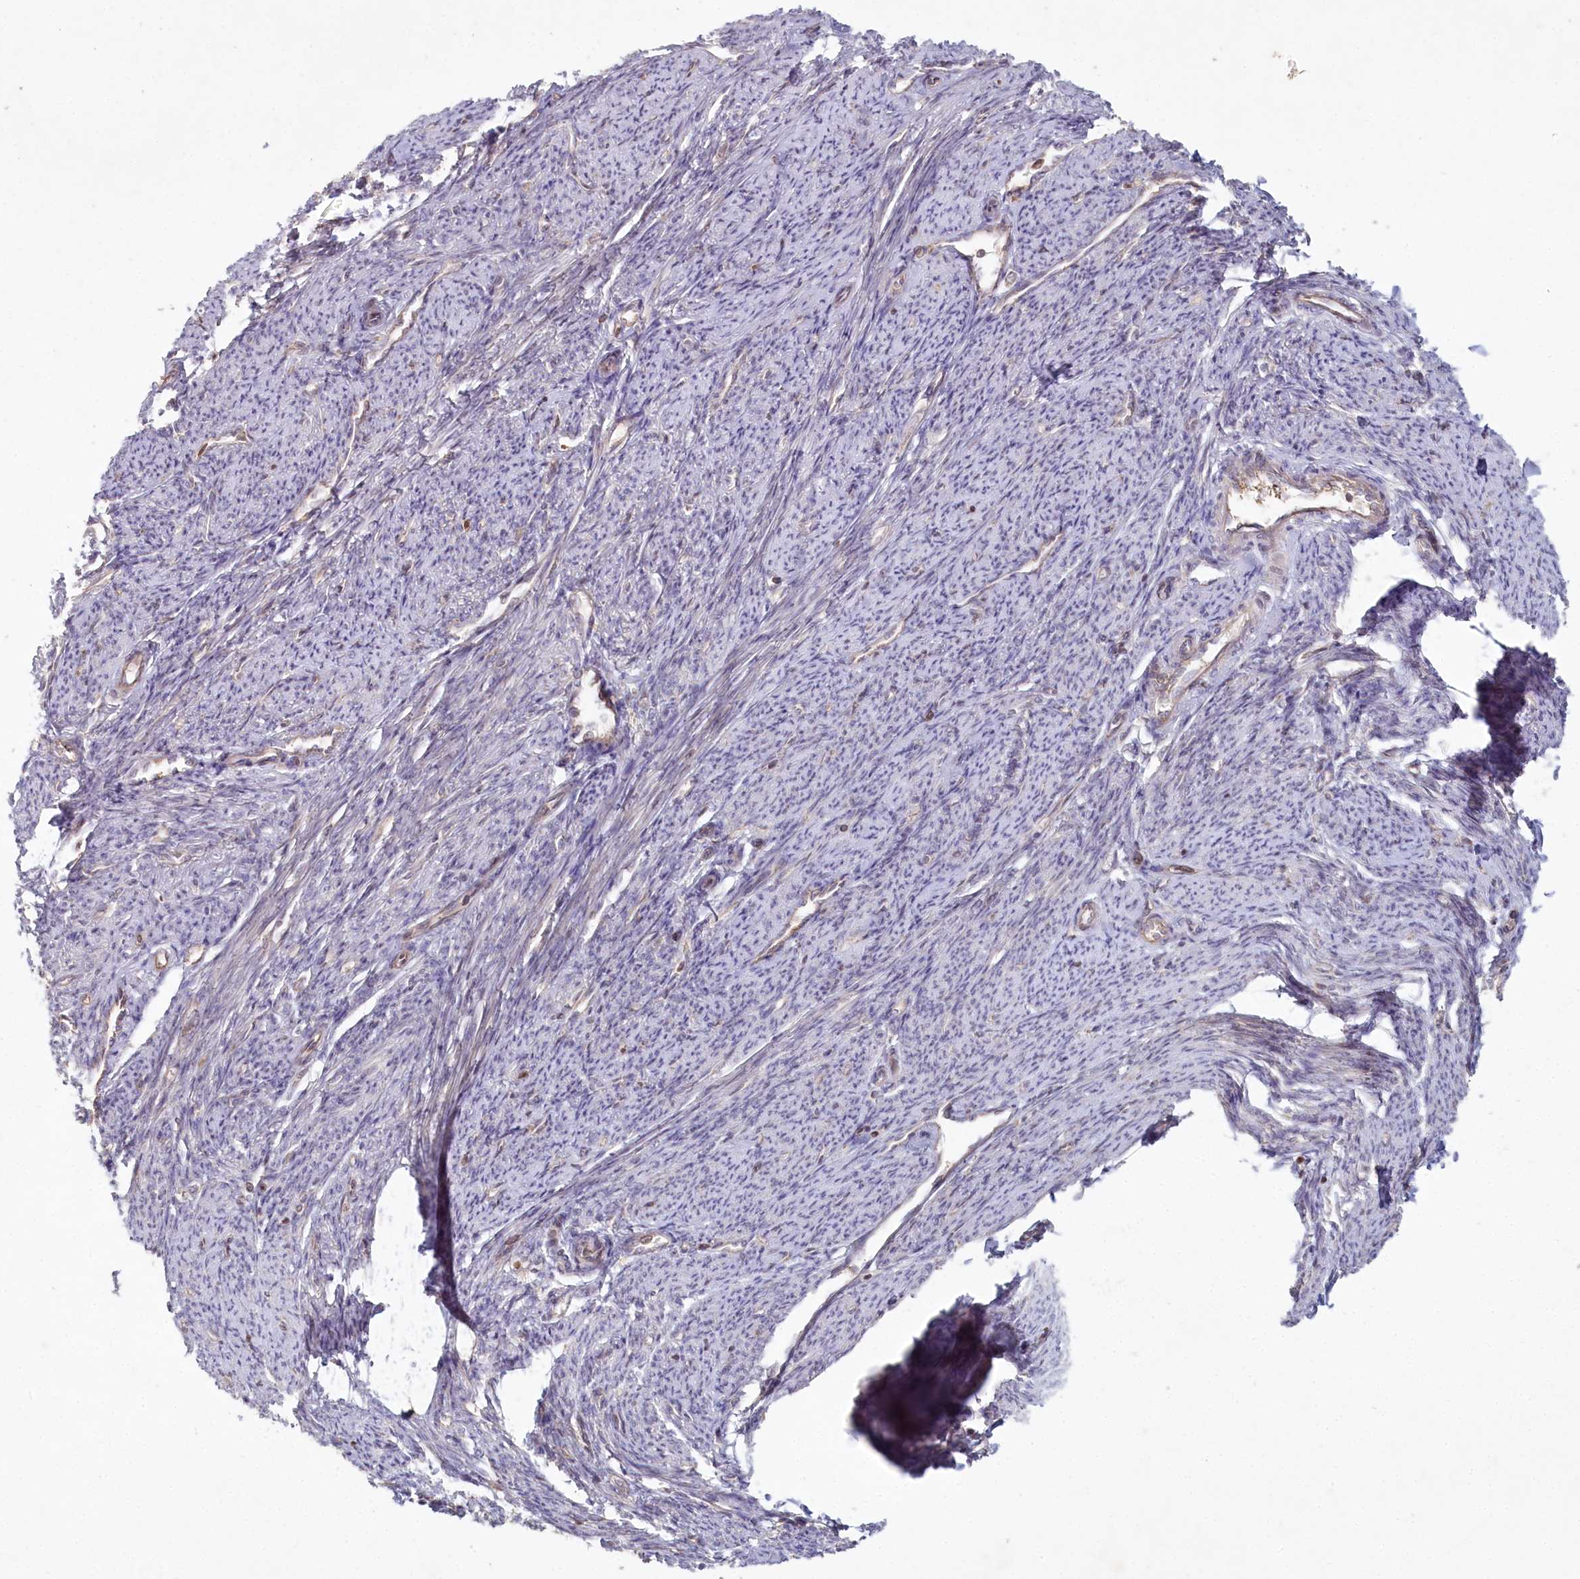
{"staining": {"intensity": "weak", "quantity": "25%-75%", "location": "cytoplasmic/membranous"}, "tissue": "smooth muscle", "cell_type": "Smooth muscle cells", "image_type": "normal", "snomed": [{"axis": "morphology", "description": "Normal tissue, NOS"}, {"axis": "topography", "description": "Smooth muscle"}, {"axis": "topography", "description": "Uterus"}], "caption": "Human smooth muscle stained for a protein (brown) demonstrates weak cytoplasmic/membranous positive expression in approximately 25%-75% of smooth muscle cells.", "gene": "HAL", "patient": {"sex": "female", "age": 59}}